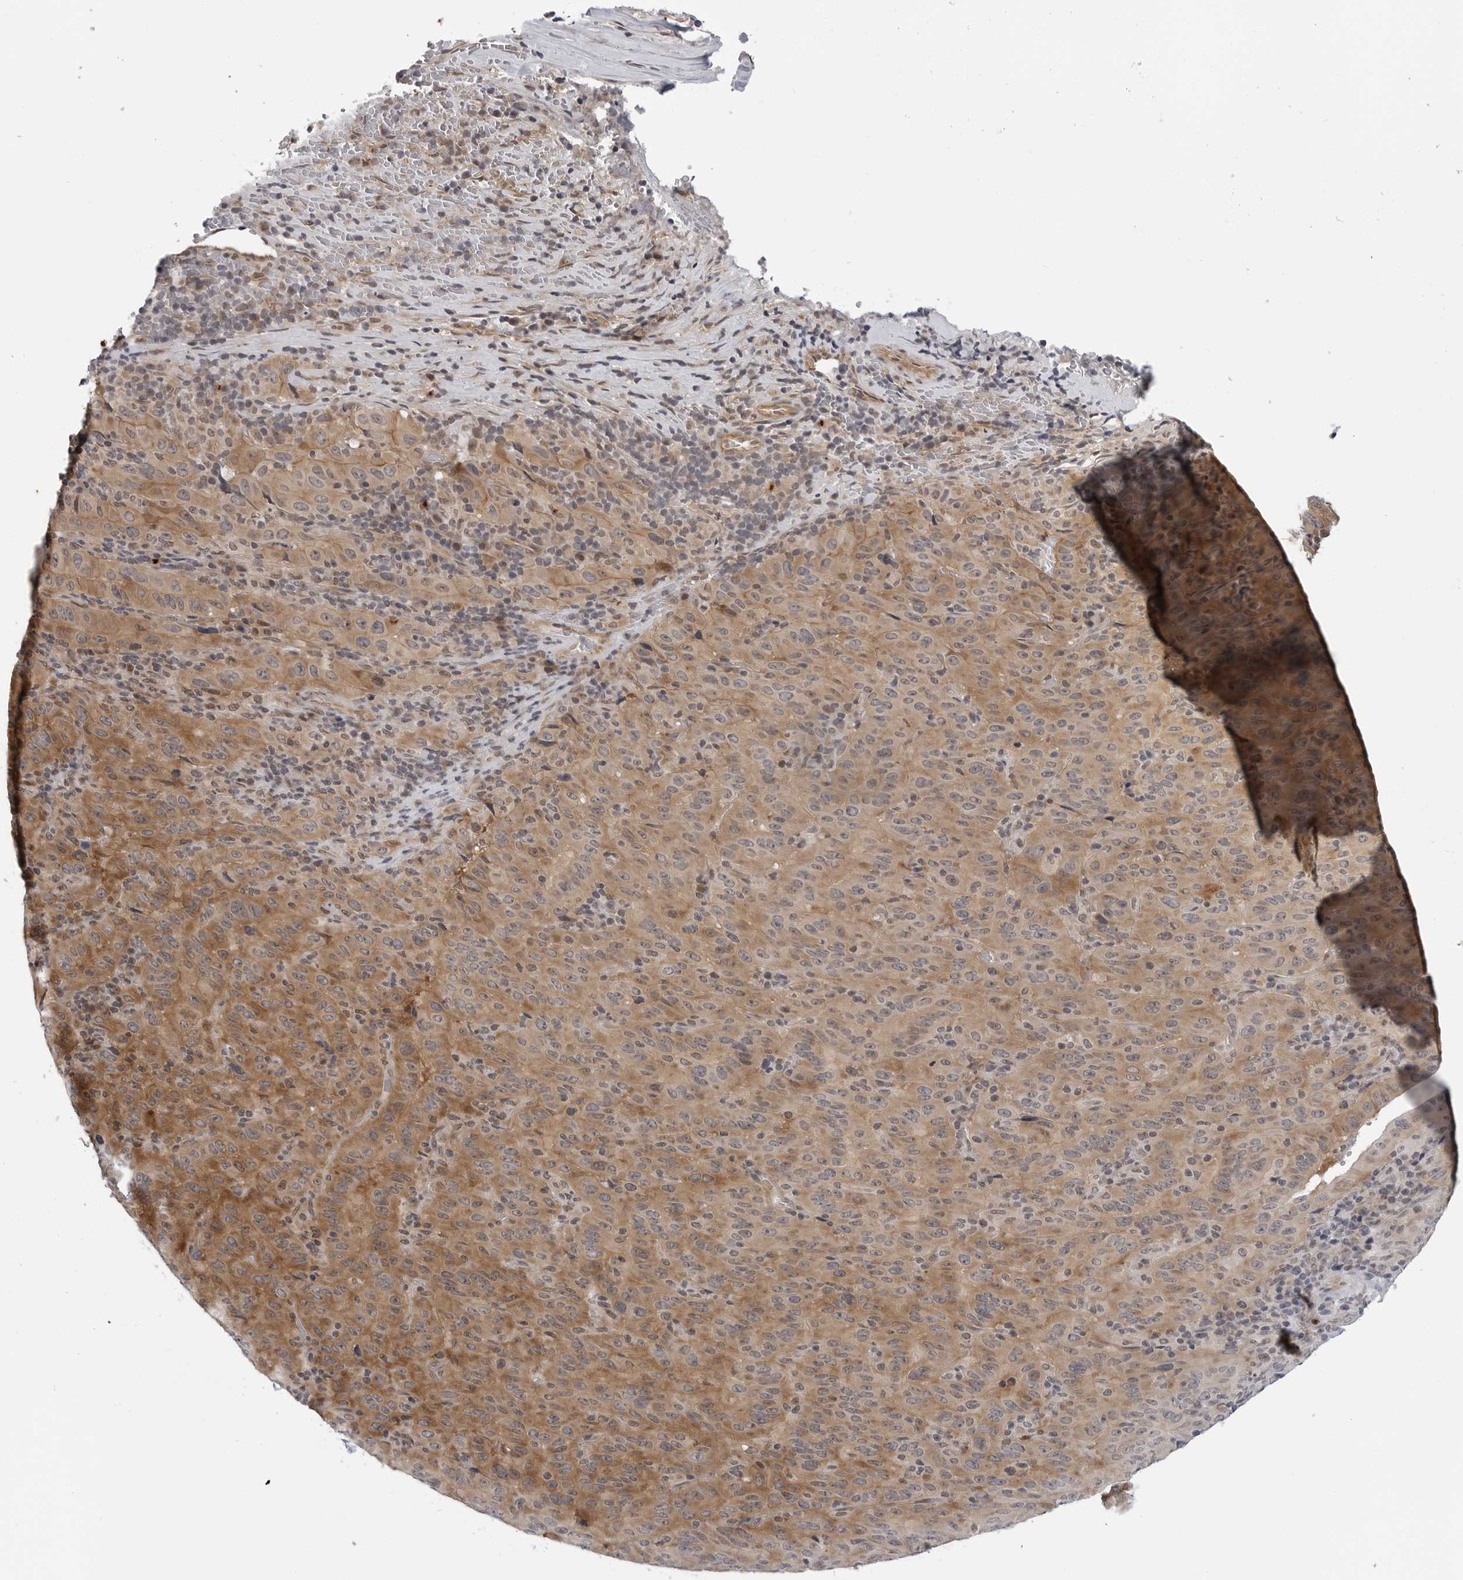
{"staining": {"intensity": "moderate", "quantity": ">75%", "location": "cytoplasmic/membranous"}, "tissue": "pancreatic cancer", "cell_type": "Tumor cells", "image_type": "cancer", "snomed": [{"axis": "morphology", "description": "Adenocarcinoma, NOS"}, {"axis": "topography", "description": "Pancreas"}], "caption": "High-magnification brightfield microscopy of adenocarcinoma (pancreatic) stained with DAB (3,3'-diaminobenzidine) (brown) and counterstained with hematoxylin (blue). tumor cells exhibit moderate cytoplasmic/membranous expression is identified in about>75% of cells.", "gene": "KIAA1614", "patient": {"sex": "male", "age": 63}}